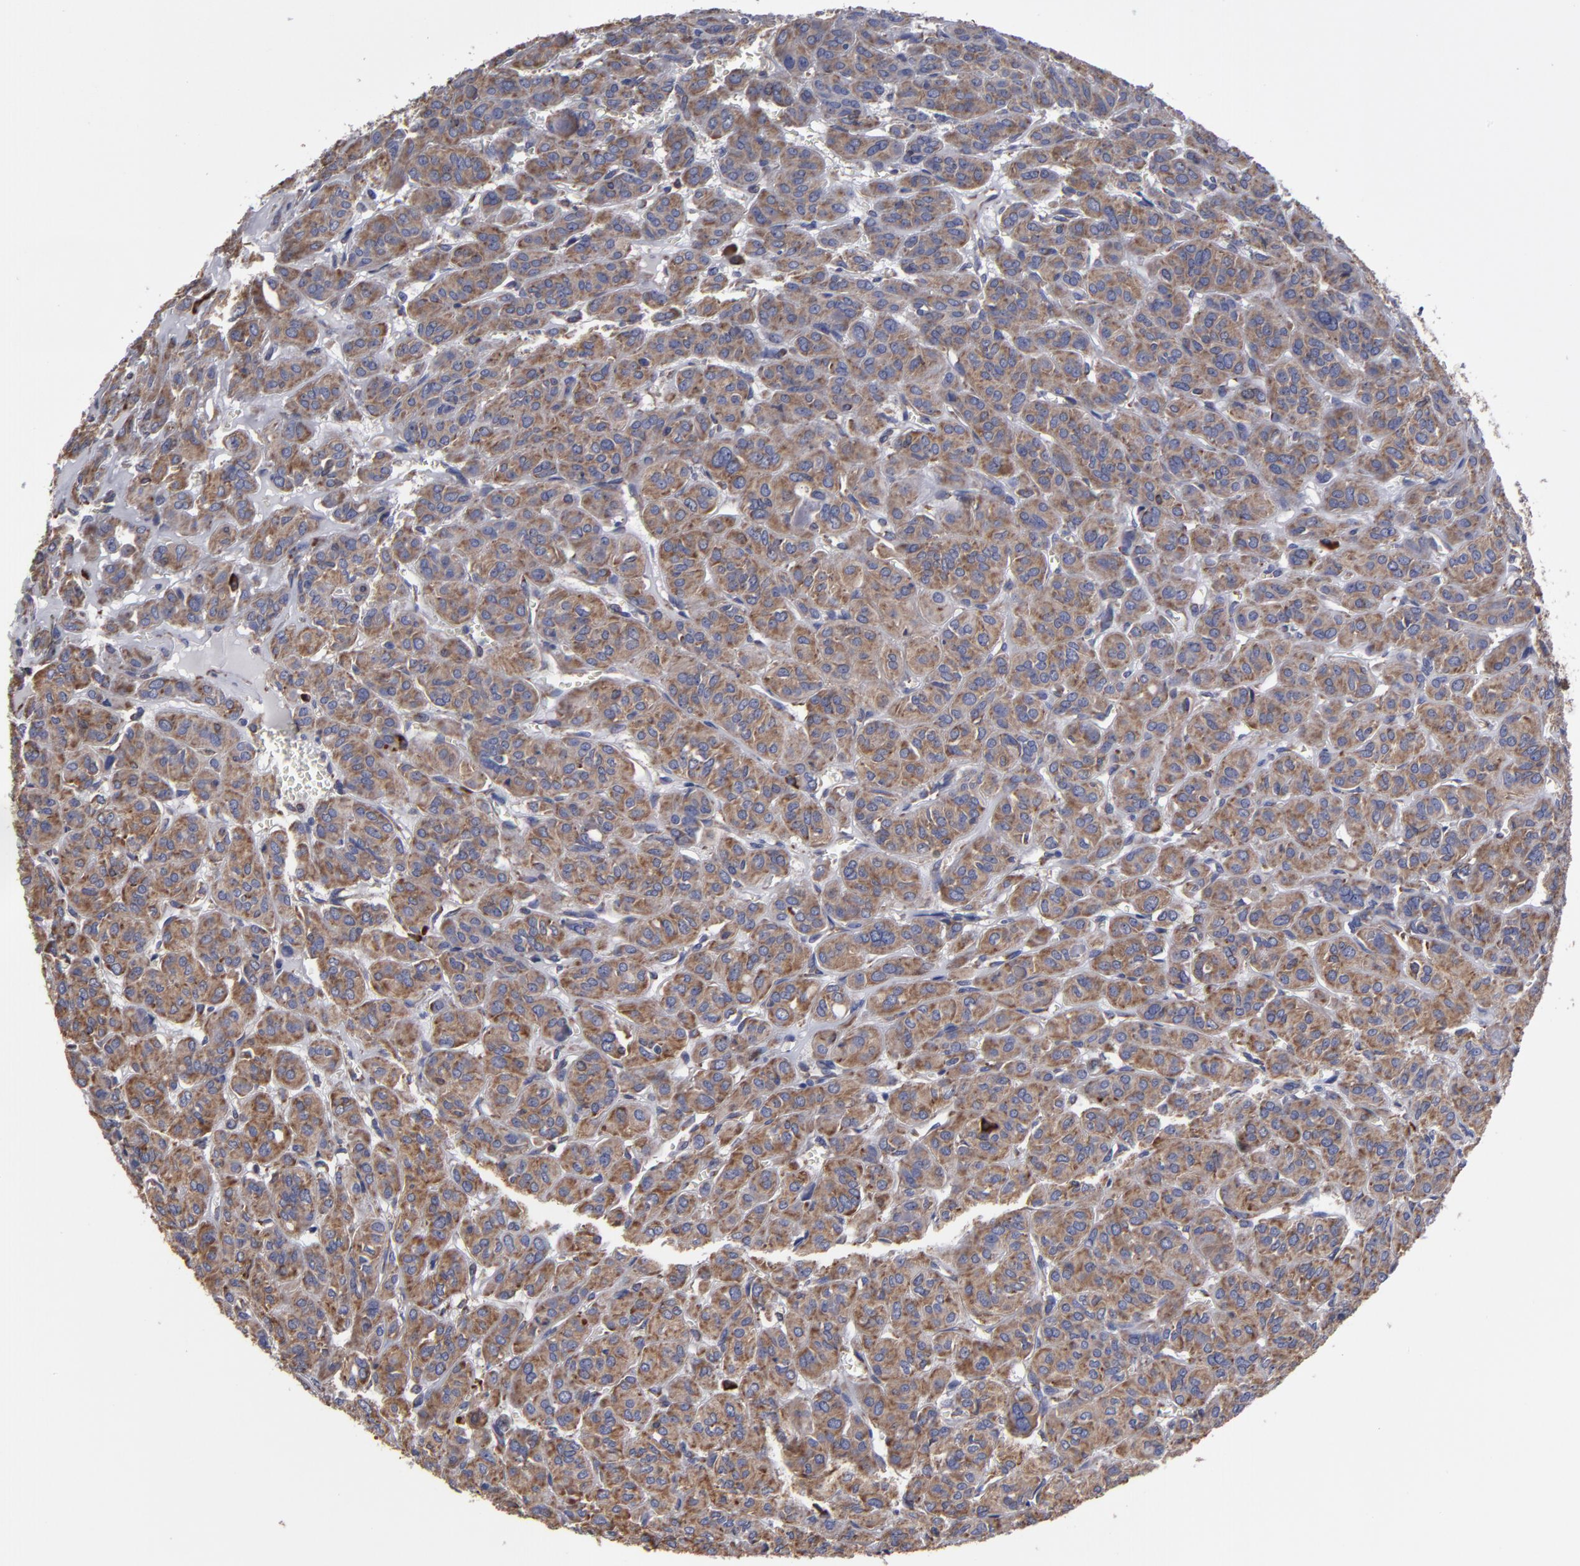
{"staining": {"intensity": "moderate", "quantity": ">75%", "location": "cytoplasmic/membranous"}, "tissue": "thyroid cancer", "cell_type": "Tumor cells", "image_type": "cancer", "snomed": [{"axis": "morphology", "description": "Follicular adenoma carcinoma, NOS"}, {"axis": "topography", "description": "Thyroid gland"}], "caption": "About >75% of tumor cells in thyroid cancer show moderate cytoplasmic/membranous protein positivity as visualized by brown immunohistochemical staining.", "gene": "SND1", "patient": {"sex": "female", "age": 71}}